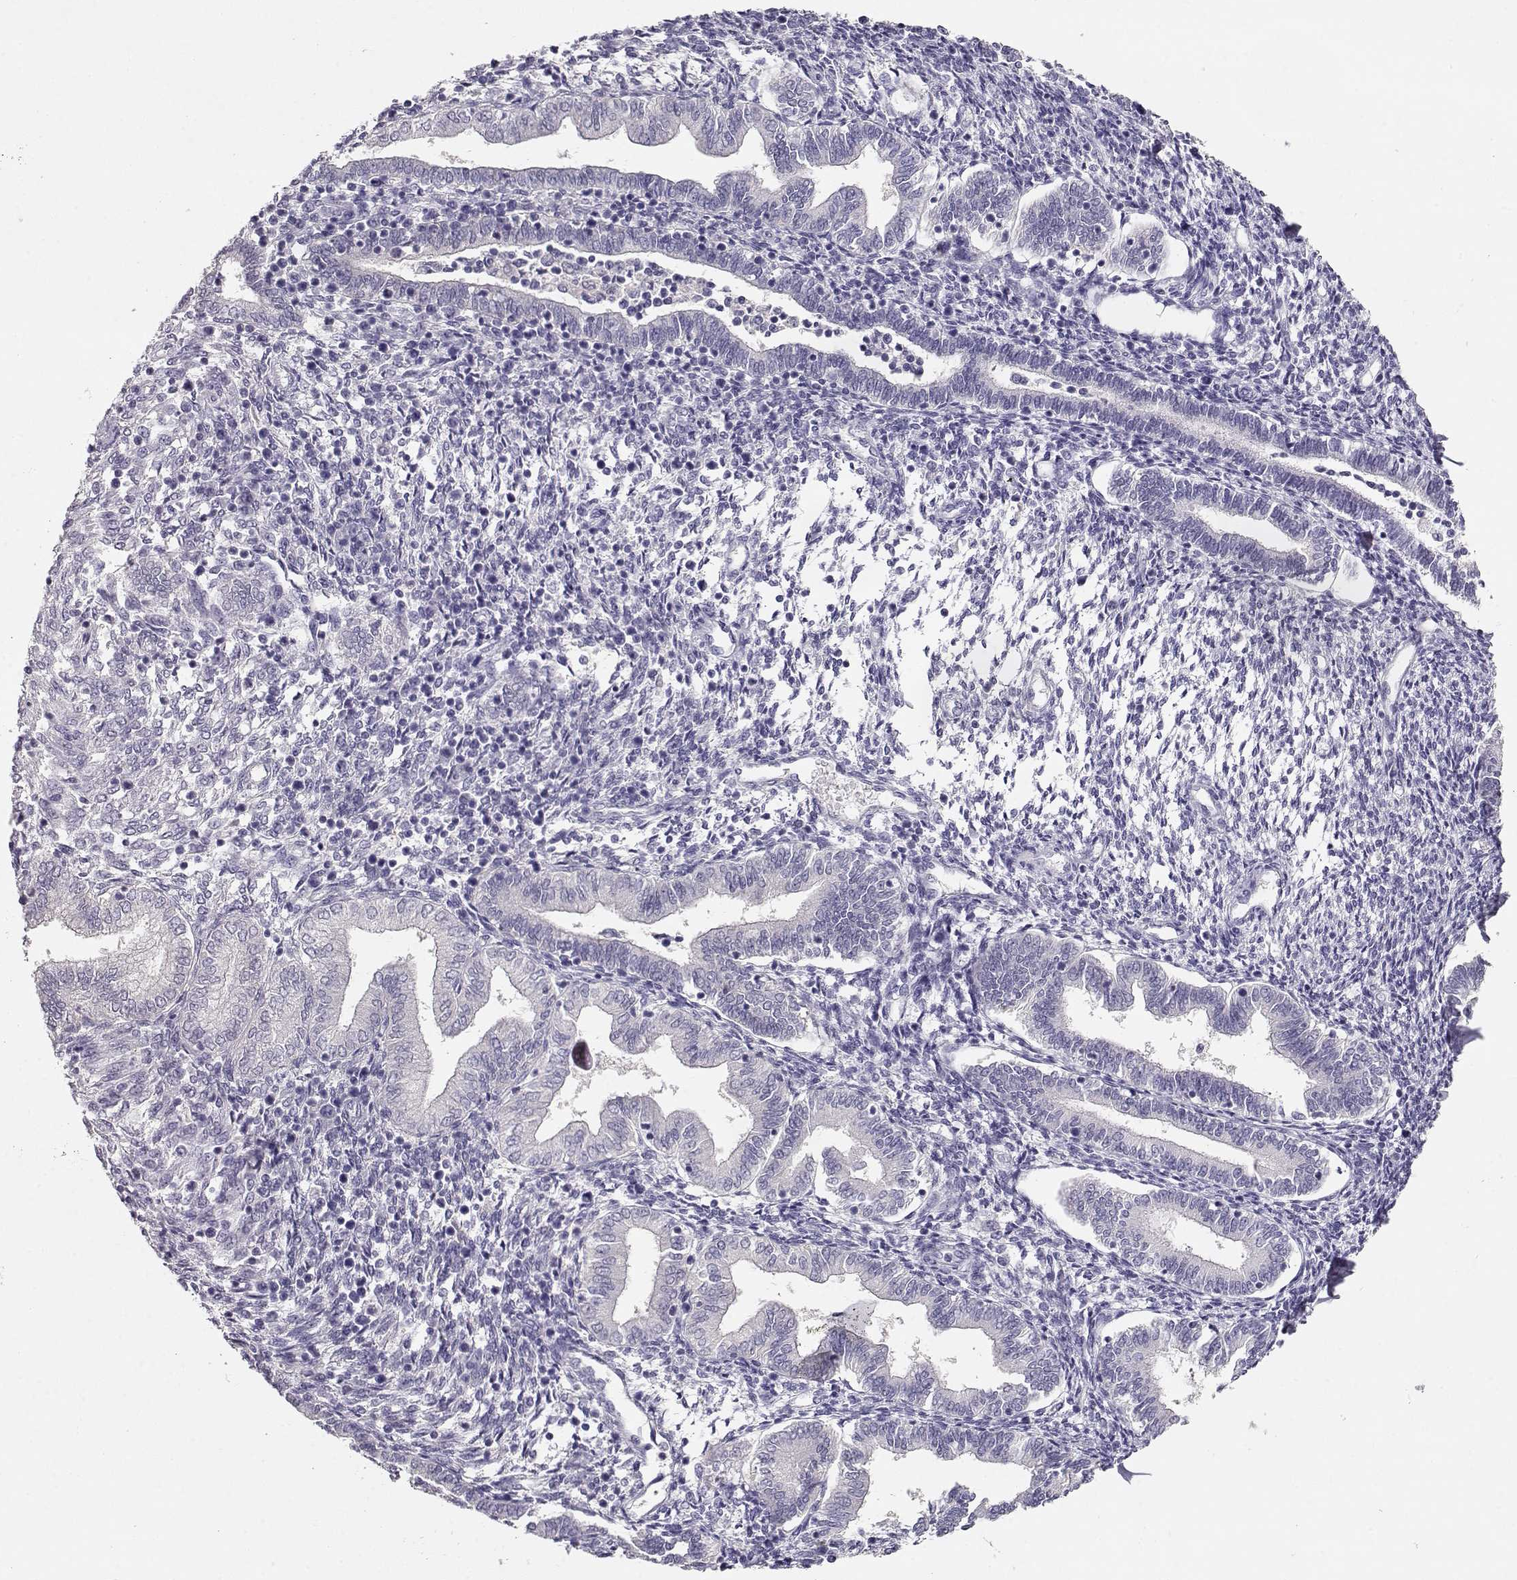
{"staining": {"intensity": "negative", "quantity": "none", "location": "none"}, "tissue": "endometrium", "cell_type": "Cells in endometrial stroma", "image_type": "normal", "snomed": [{"axis": "morphology", "description": "Normal tissue, NOS"}, {"axis": "topography", "description": "Endometrium"}], "caption": "DAB (3,3'-diaminobenzidine) immunohistochemical staining of normal human endometrium shows no significant staining in cells in endometrial stroma. Nuclei are stained in blue.", "gene": "NDRG4", "patient": {"sex": "female", "age": 42}}